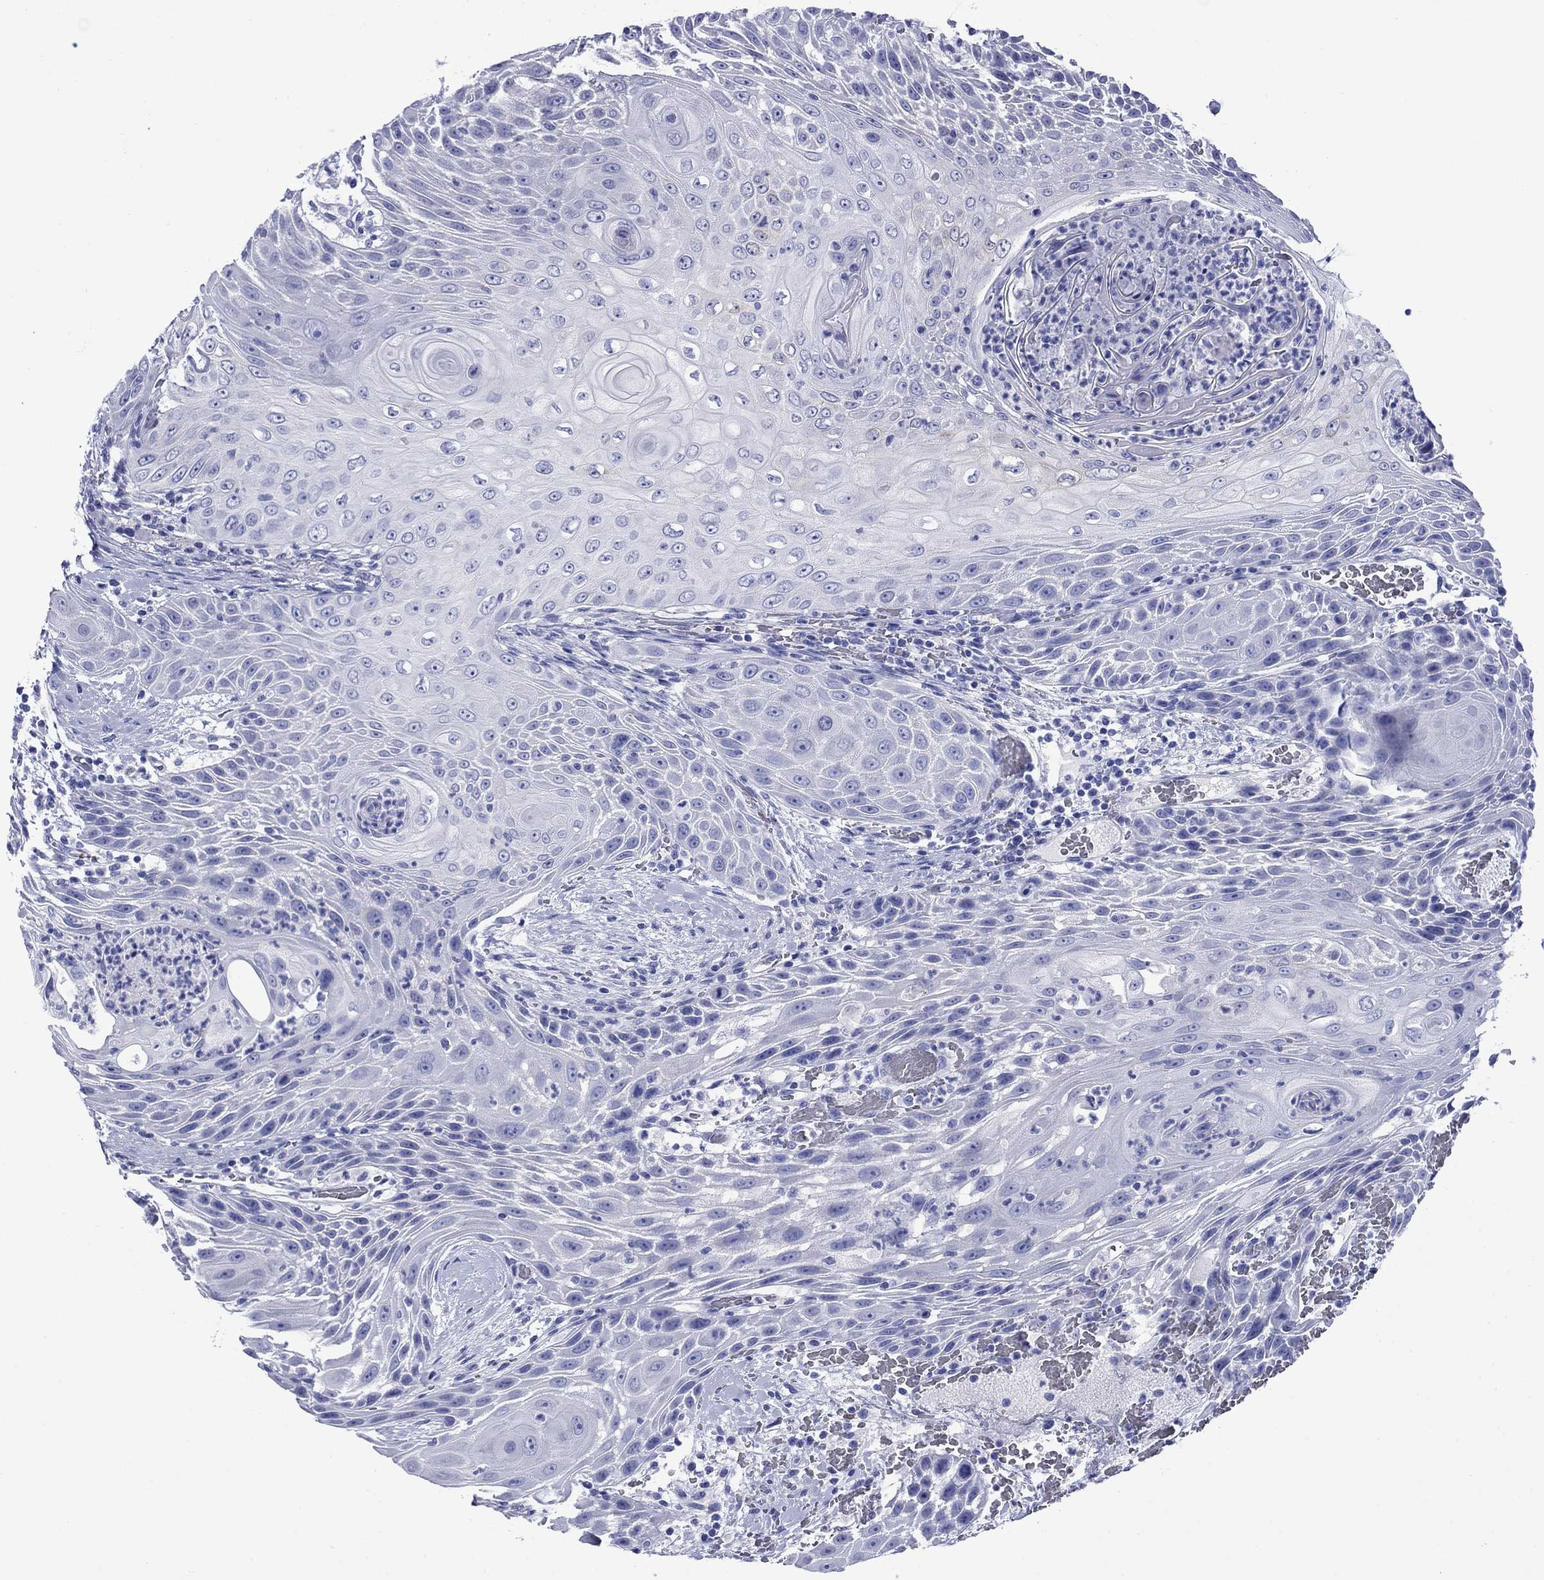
{"staining": {"intensity": "negative", "quantity": "none", "location": "none"}, "tissue": "head and neck cancer", "cell_type": "Tumor cells", "image_type": "cancer", "snomed": [{"axis": "morphology", "description": "Squamous cell carcinoma, NOS"}, {"axis": "topography", "description": "Head-Neck"}], "caption": "IHC of head and neck cancer displays no positivity in tumor cells.", "gene": "ROM1", "patient": {"sex": "male", "age": 69}}